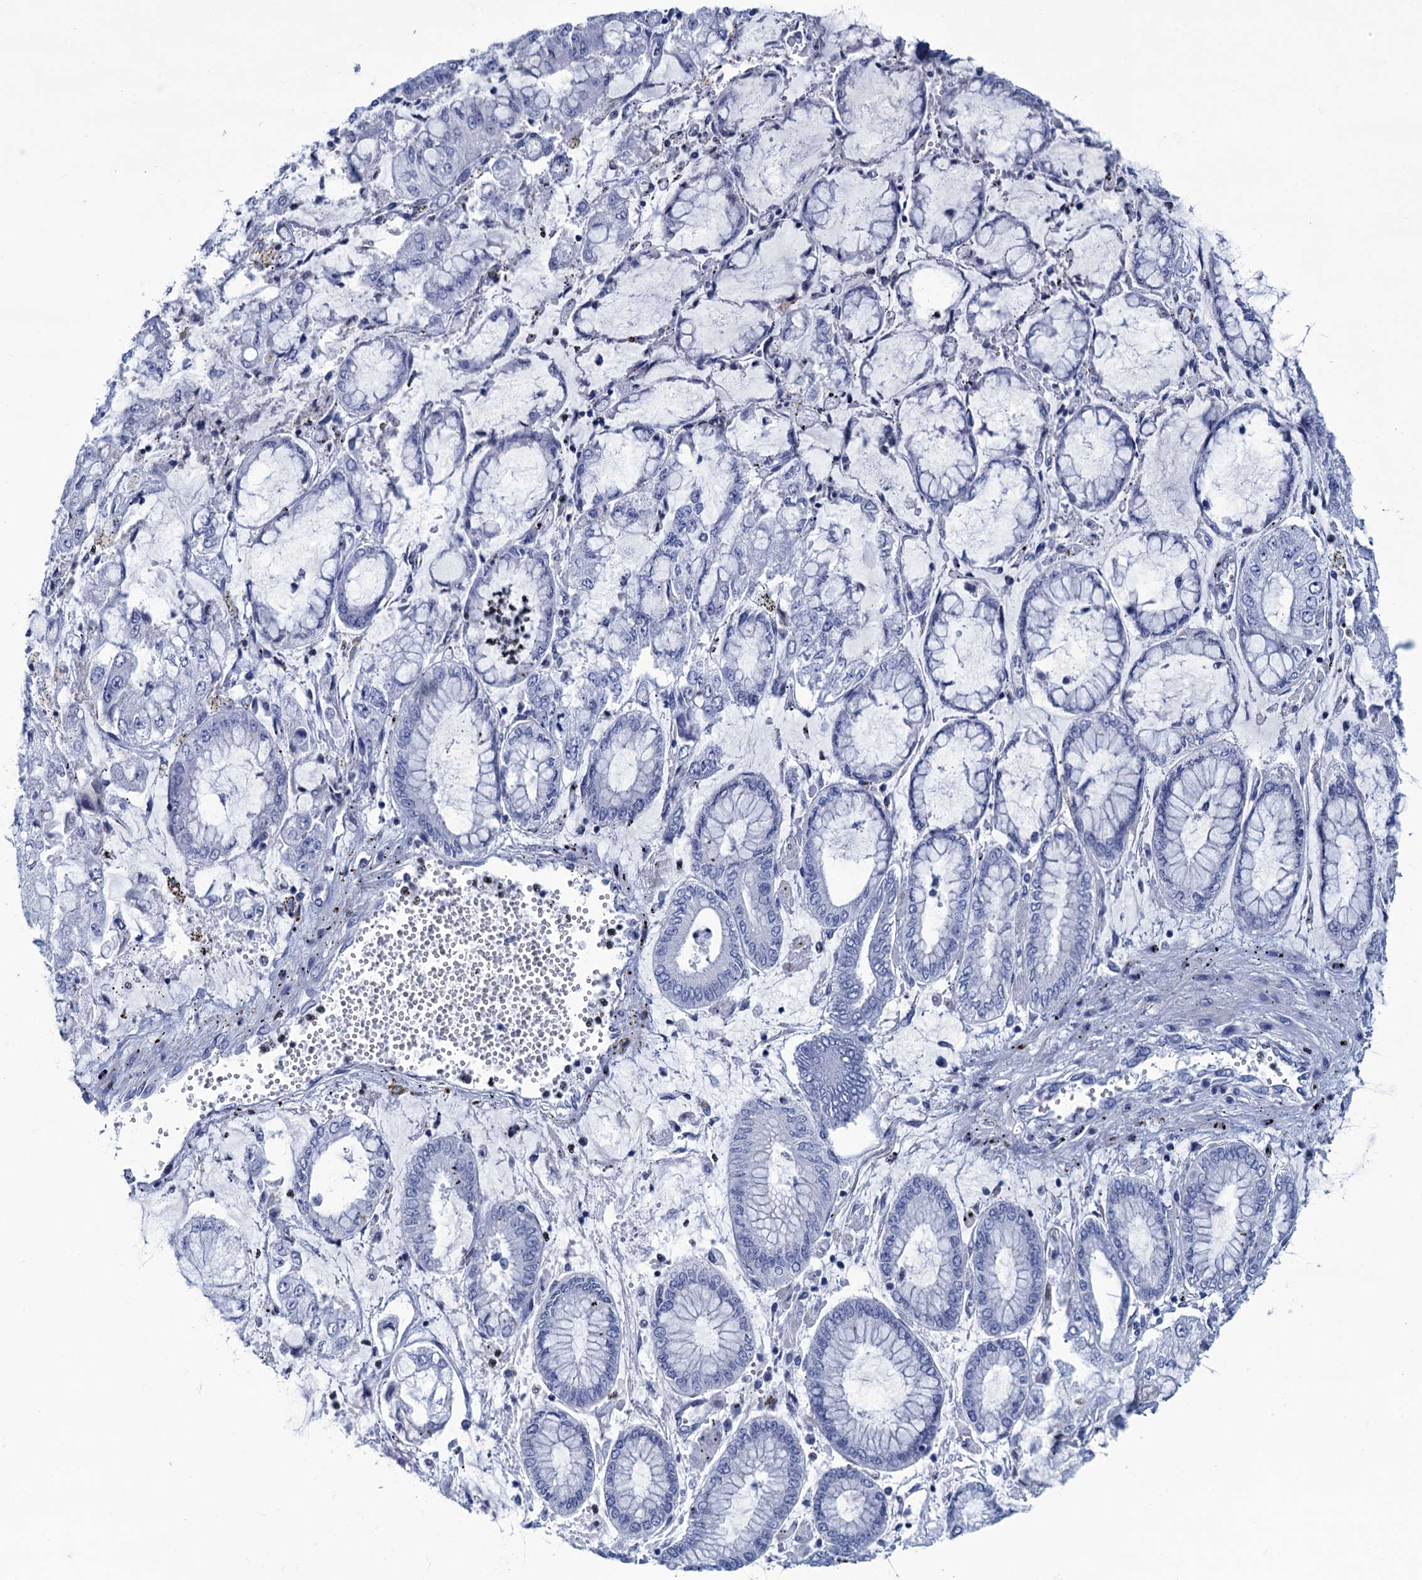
{"staining": {"intensity": "negative", "quantity": "none", "location": "none"}, "tissue": "stomach cancer", "cell_type": "Tumor cells", "image_type": "cancer", "snomed": [{"axis": "morphology", "description": "Adenocarcinoma, NOS"}, {"axis": "topography", "description": "Stomach"}], "caption": "Stomach cancer stained for a protein using immunohistochemistry (IHC) demonstrates no positivity tumor cells.", "gene": "RHCG", "patient": {"sex": "male", "age": 76}}